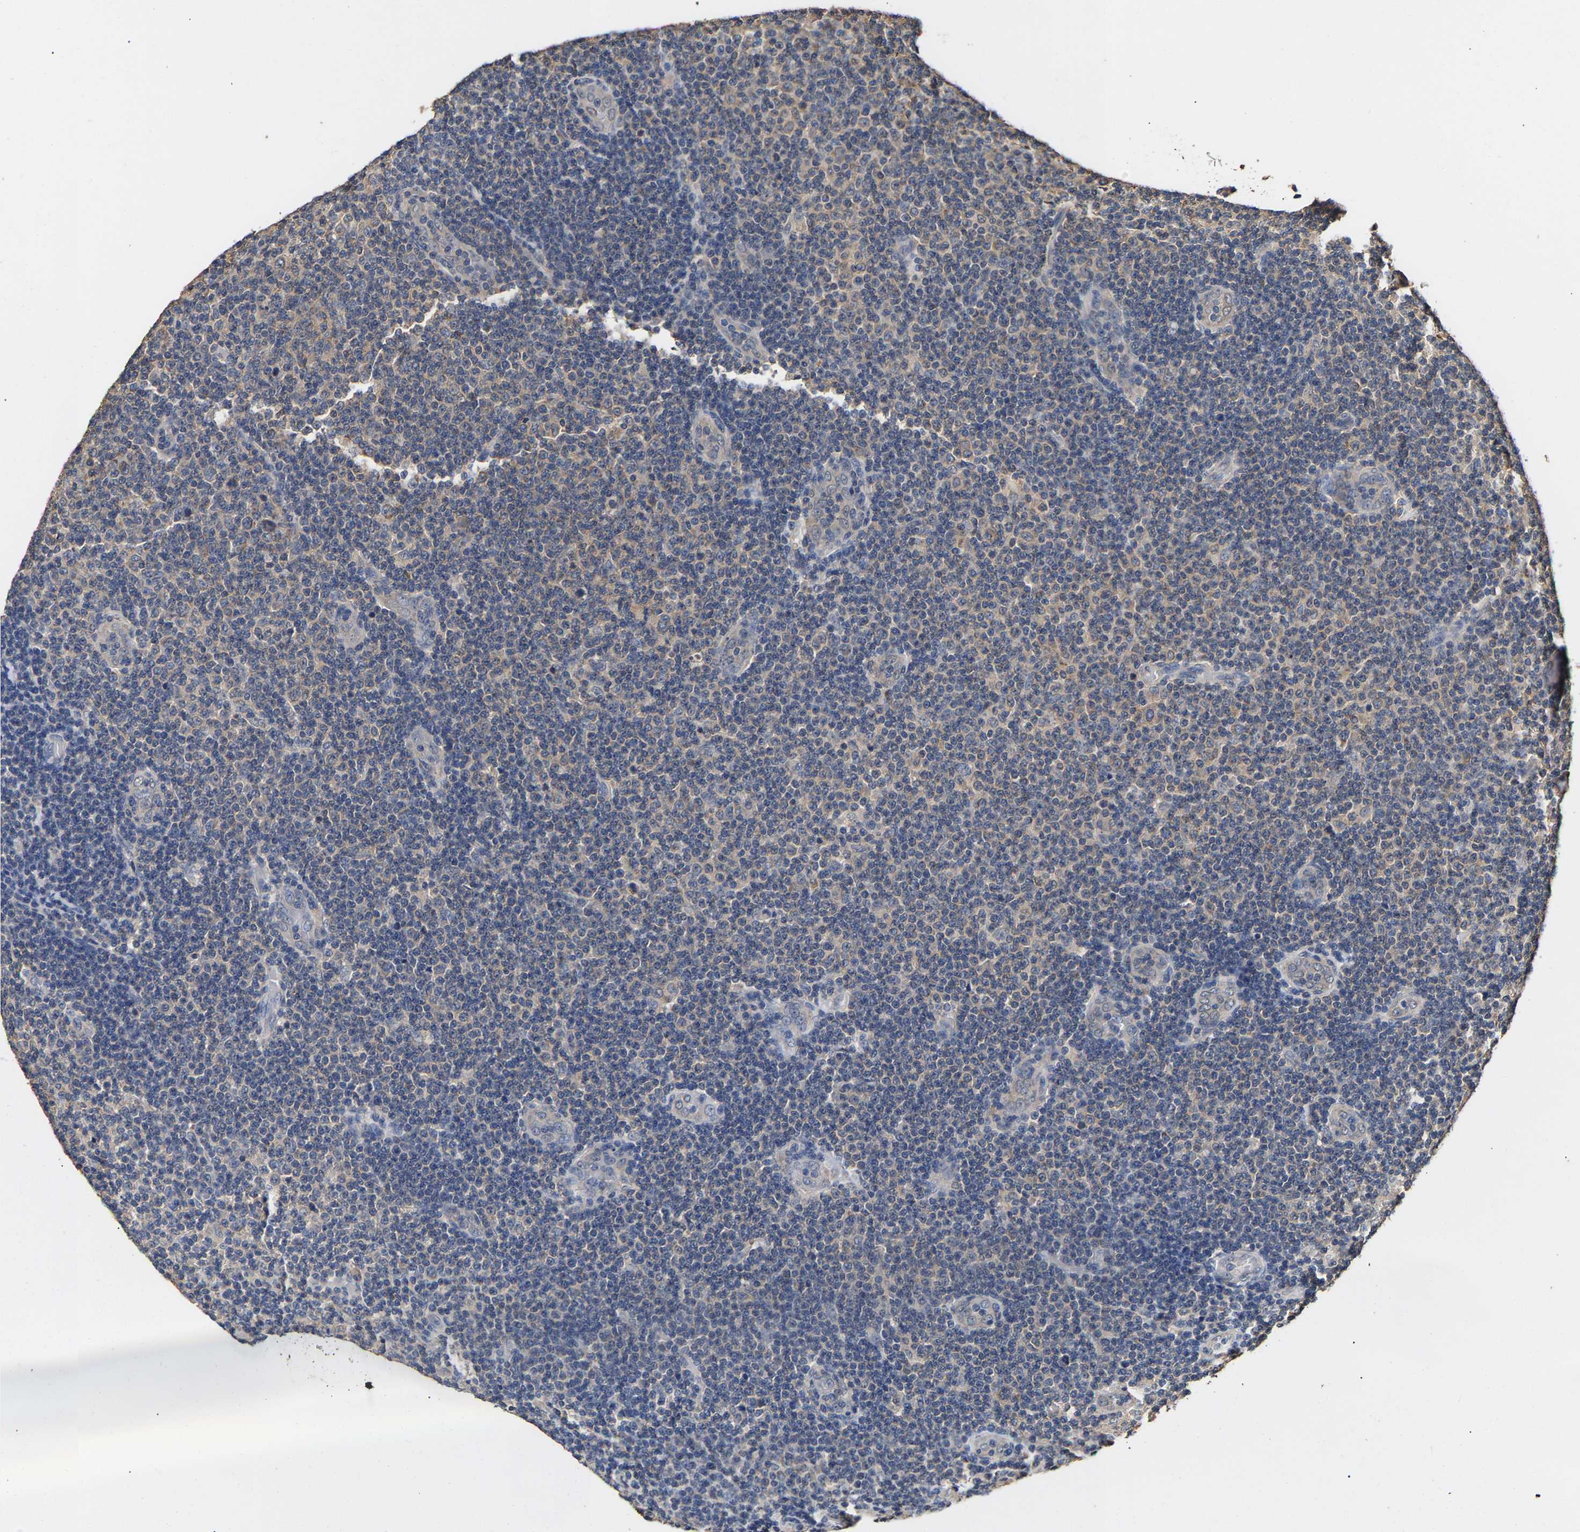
{"staining": {"intensity": "negative", "quantity": "none", "location": "none"}, "tissue": "lymphoma", "cell_type": "Tumor cells", "image_type": "cancer", "snomed": [{"axis": "morphology", "description": "Malignant lymphoma, non-Hodgkin's type, Low grade"}, {"axis": "topography", "description": "Lymph node"}], "caption": "High magnification brightfield microscopy of low-grade malignant lymphoma, non-Hodgkin's type stained with DAB (3,3'-diaminobenzidine) (brown) and counterstained with hematoxylin (blue): tumor cells show no significant expression. (Brightfield microscopy of DAB (3,3'-diaminobenzidine) immunohistochemistry at high magnification).", "gene": "ZNF26", "patient": {"sex": "male", "age": 83}}